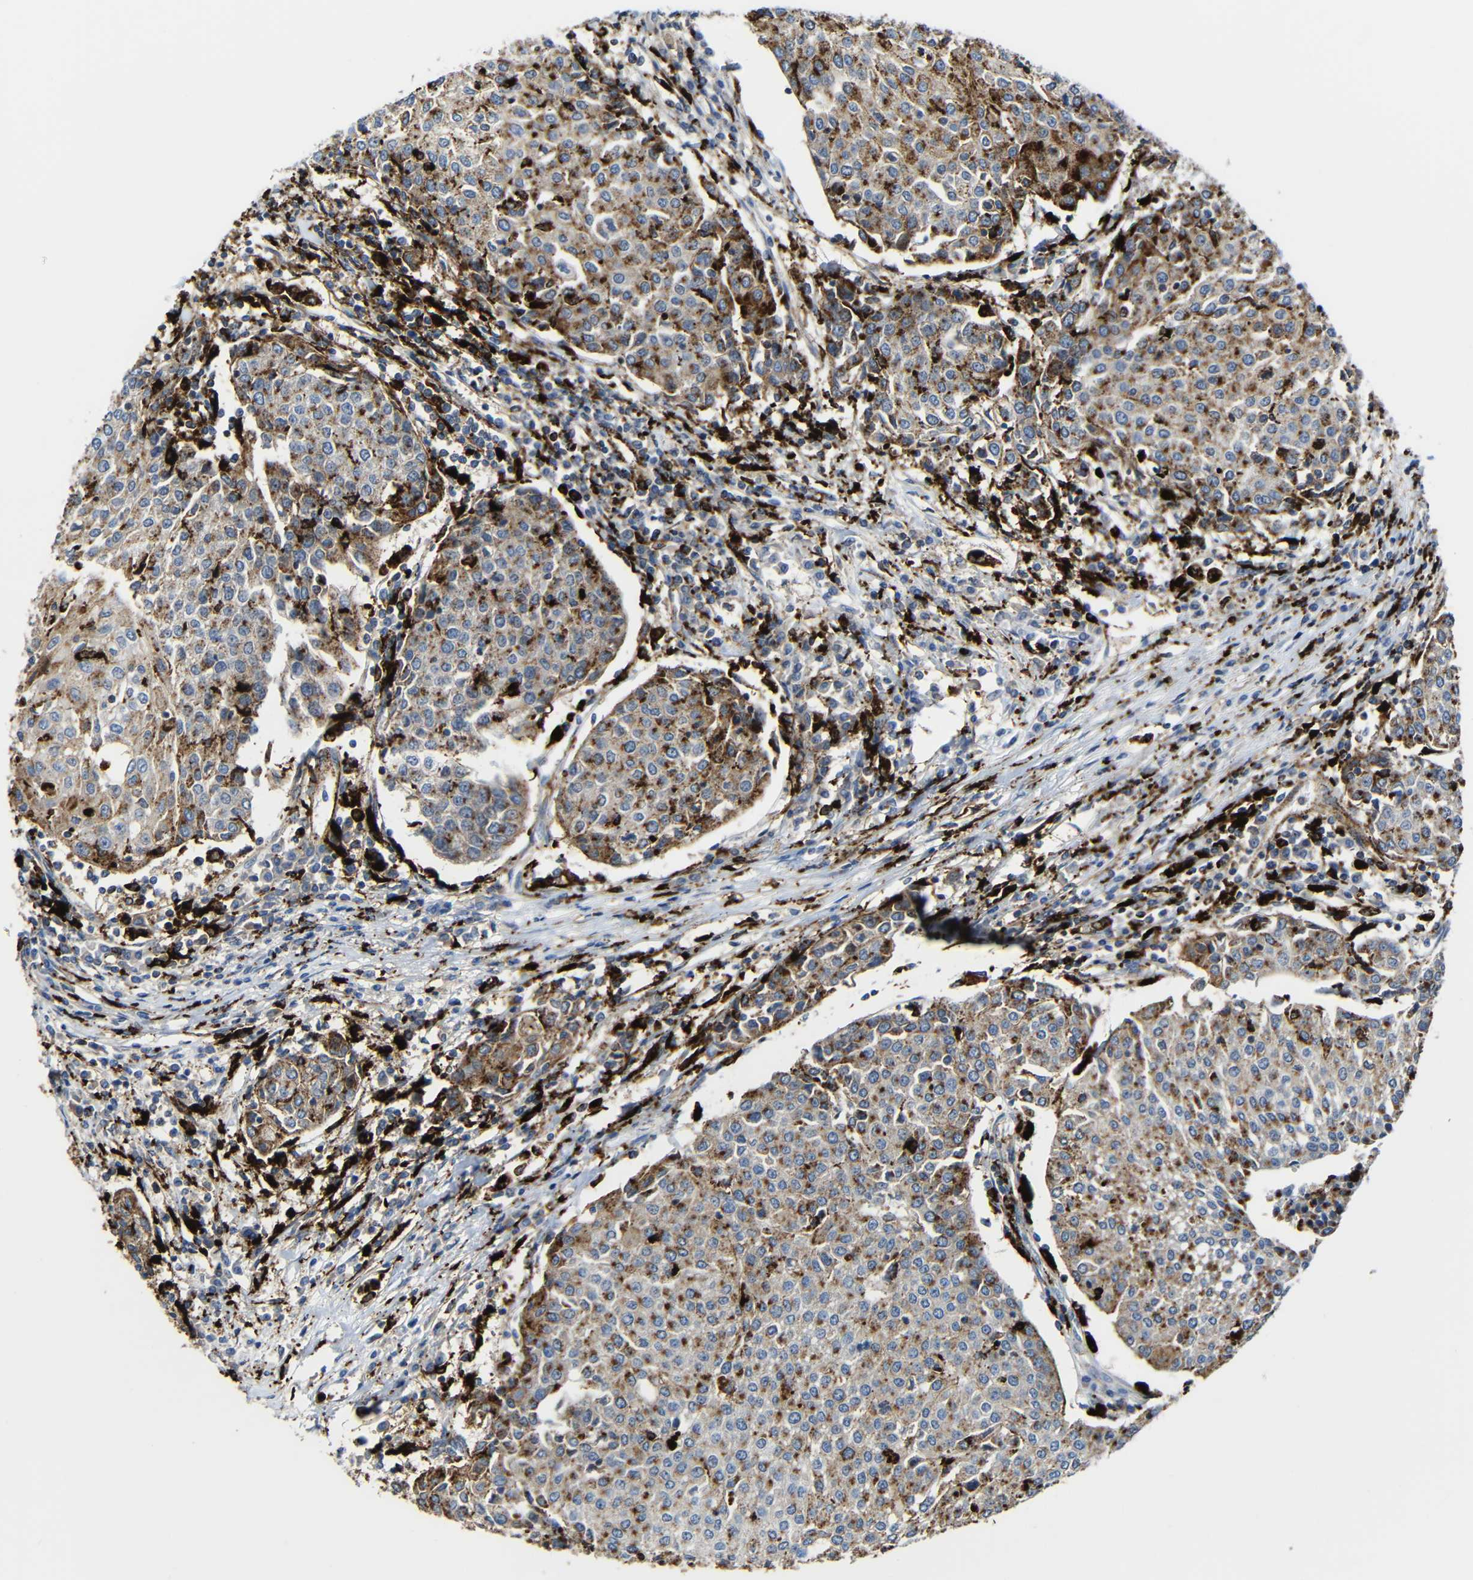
{"staining": {"intensity": "moderate", "quantity": ">75%", "location": "cytoplasmic/membranous"}, "tissue": "urothelial cancer", "cell_type": "Tumor cells", "image_type": "cancer", "snomed": [{"axis": "morphology", "description": "Urothelial carcinoma, High grade"}, {"axis": "topography", "description": "Urinary bladder"}], "caption": "Immunohistochemistry histopathology image of neoplastic tissue: human urothelial carcinoma (high-grade) stained using immunohistochemistry reveals medium levels of moderate protein expression localized specifically in the cytoplasmic/membranous of tumor cells, appearing as a cytoplasmic/membranous brown color.", "gene": "HLA-DMA", "patient": {"sex": "female", "age": 85}}